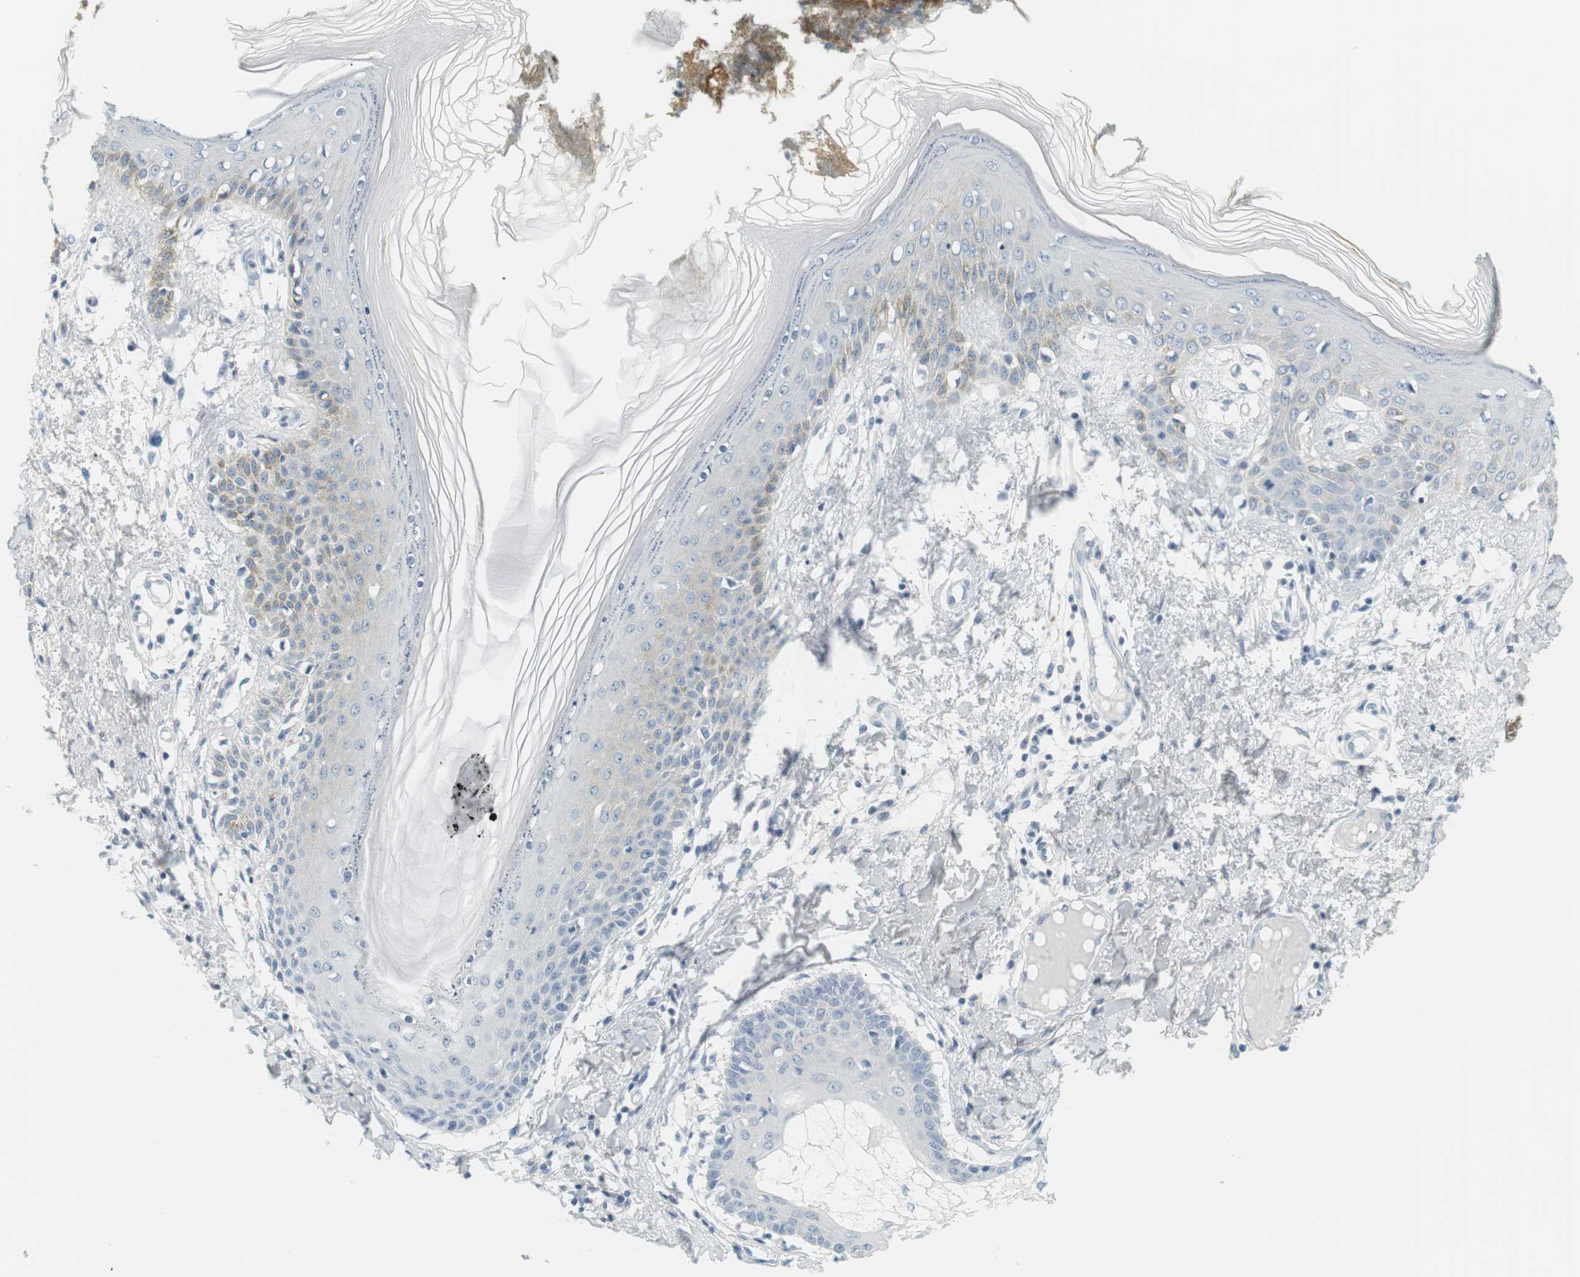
{"staining": {"intensity": "negative", "quantity": "none", "location": "none"}, "tissue": "skin", "cell_type": "Fibroblasts", "image_type": "normal", "snomed": [{"axis": "morphology", "description": "Normal tissue, NOS"}, {"axis": "topography", "description": "Skin"}], "caption": "DAB (3,3'-diaminobenzidine) immunohistochemical staining of unremarkable human skin exhibits no significant expression in fibroblasts.", "gene": "APOB", "patient": {"sex": "male", "age": 53}}